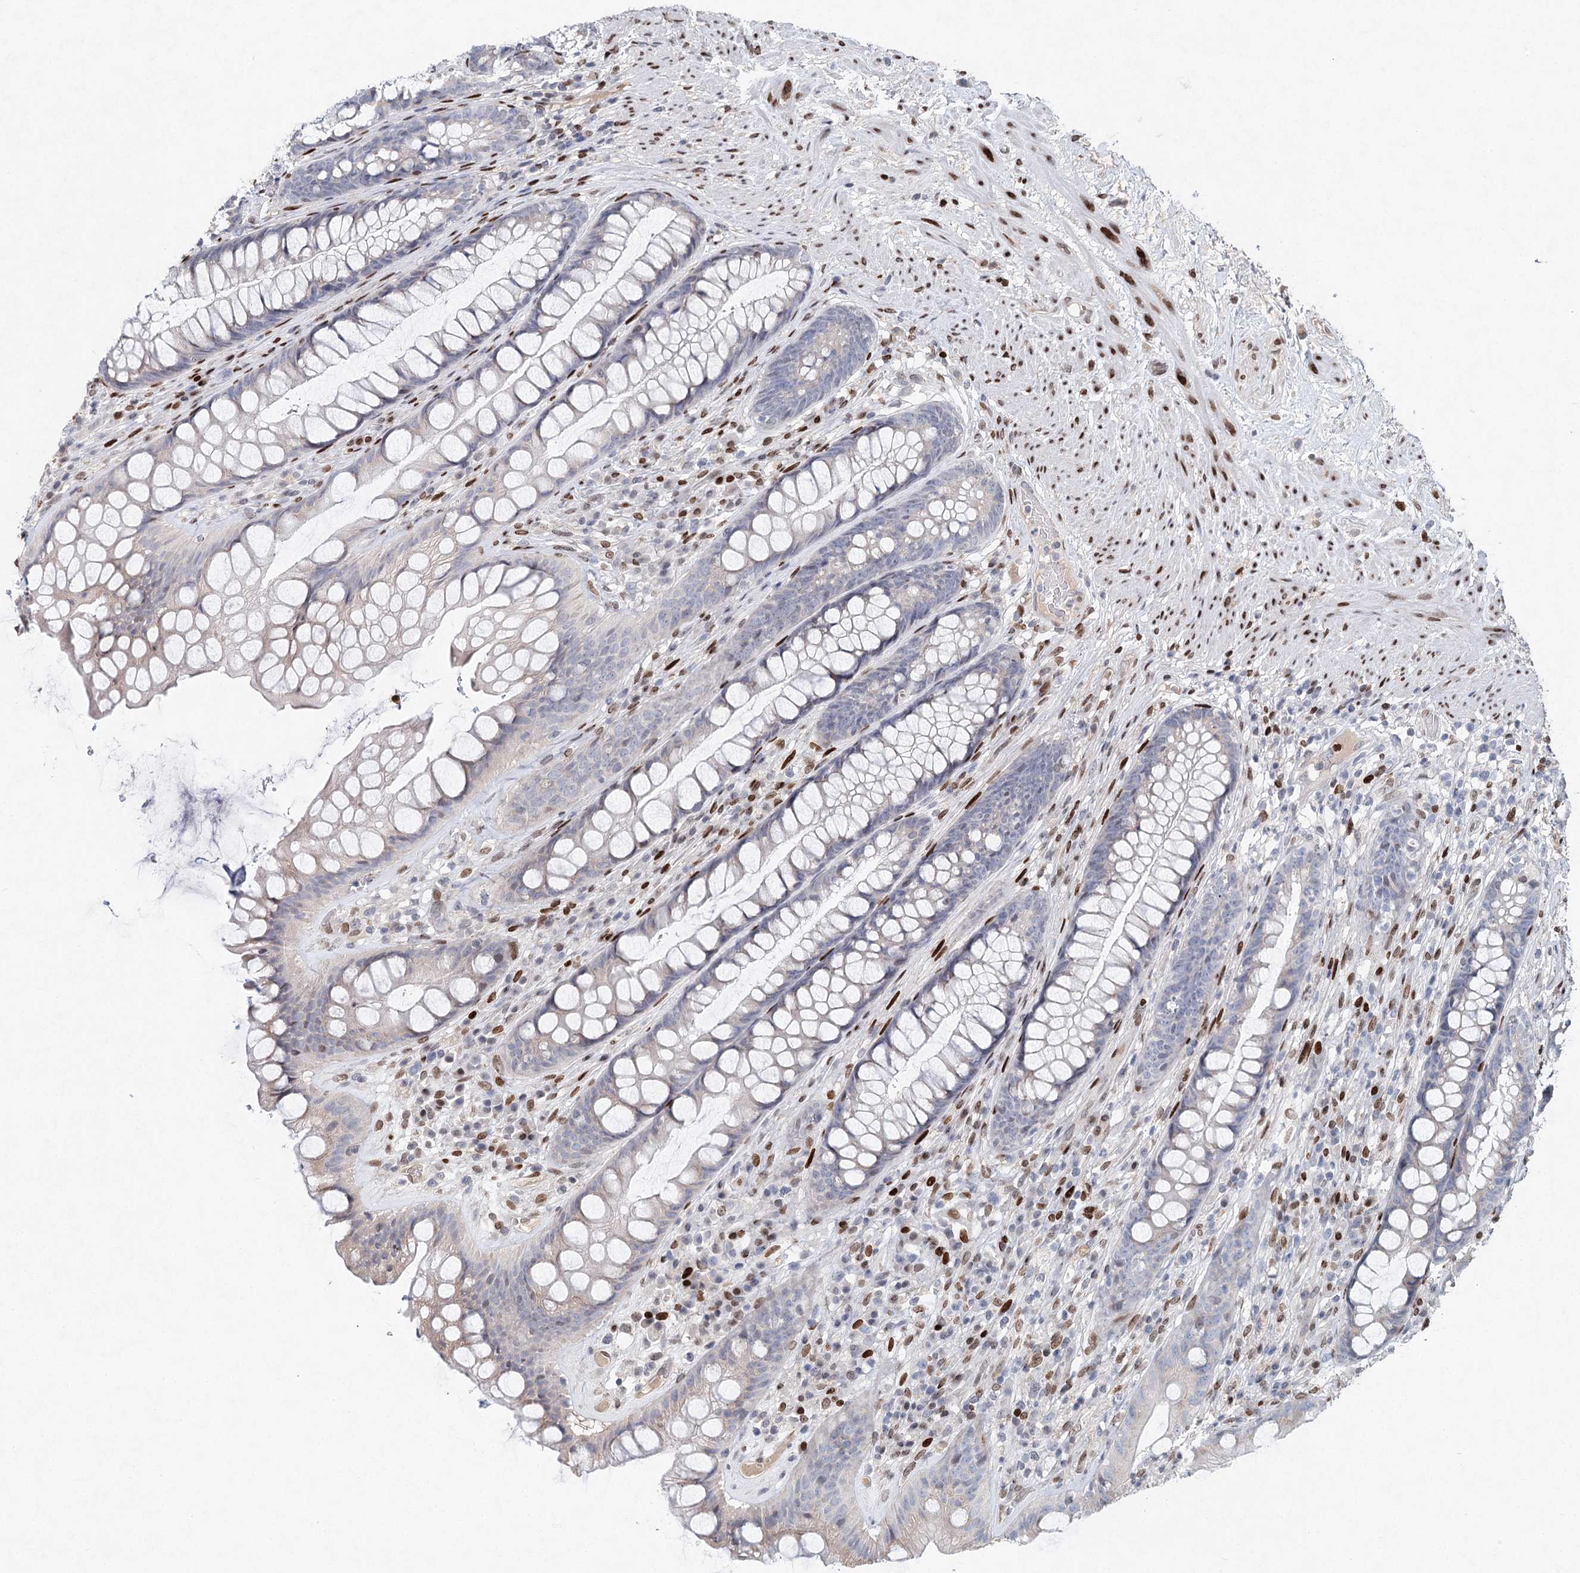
{"staining": {"intensity": "negative", "quantity": "none", "location": "none"}, "tissue": "rectum", "cell_type": "Glandular cells", "image_type": "normal", "snomed": [{"axis": "morphology", "description": "Normal tissue, NOS"}, {"axis": "topography", "description": "Rectum"}], "caption": "The histopathology image displays no staining of glandular cells in normal rectum. The staining was performed using DAB to visualize the protein expression in brown, while the nuclei were stained in blue with hematoxylin (Magnification: 20x).", "gene": "FRMD4A", "patient": {"sex": "male", "age": 74}}